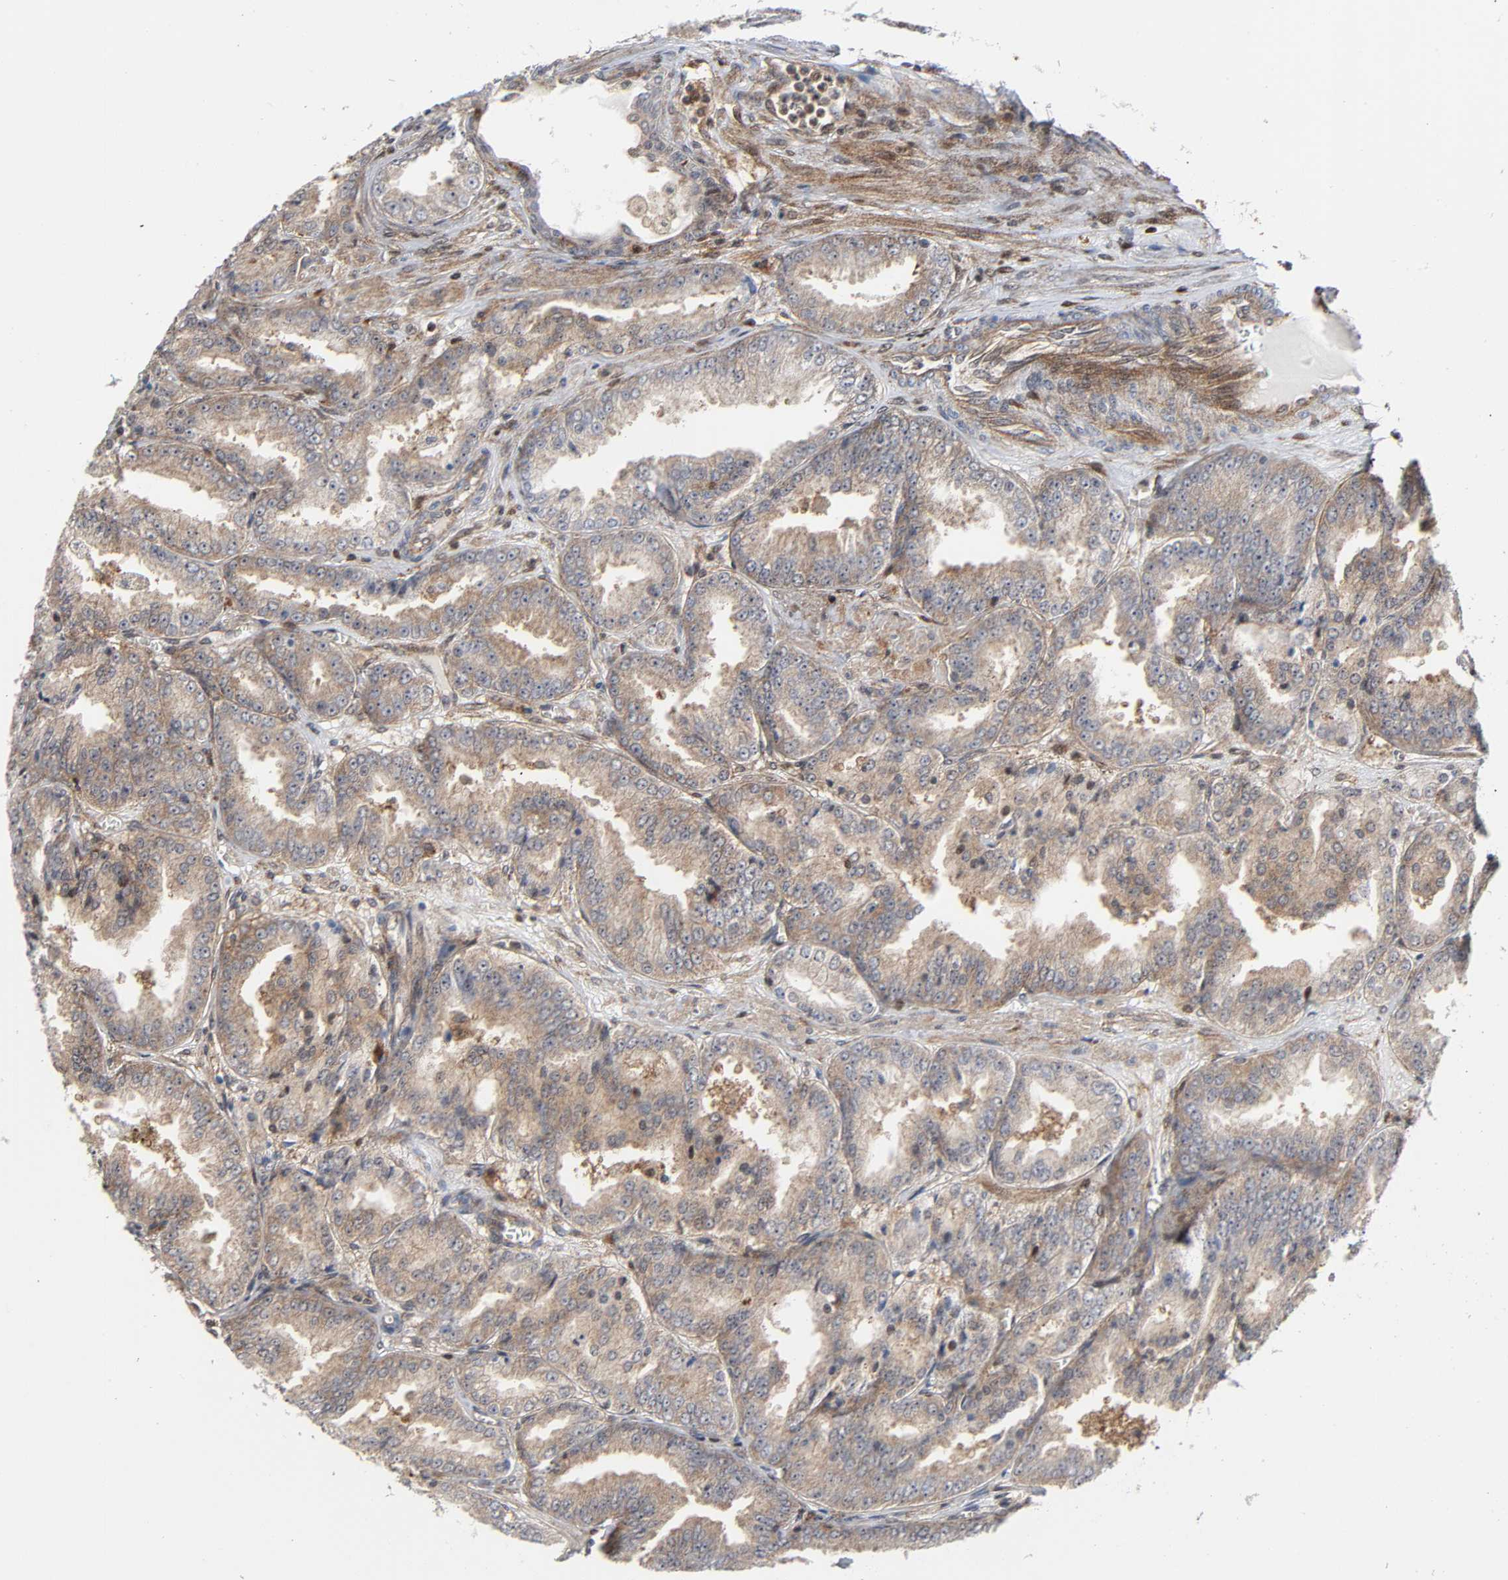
{"staining": {"intensity": "negative", "quantity": "none", "location": "none"}, "tissue": "prostate cancer", "cell_type": "Tumor cells", "image_type": "cancer", "snomed": [{"axis": "morphology", "description": "Adenocarcinoma, High grade"}, {"axis": "topography", "description": "Prostate"}], "caption": "Tumor cells show no significant protein positivity in prostate cancer.", "gene": "MAPK1", "patient": {"sex": "male", "age": 61}}